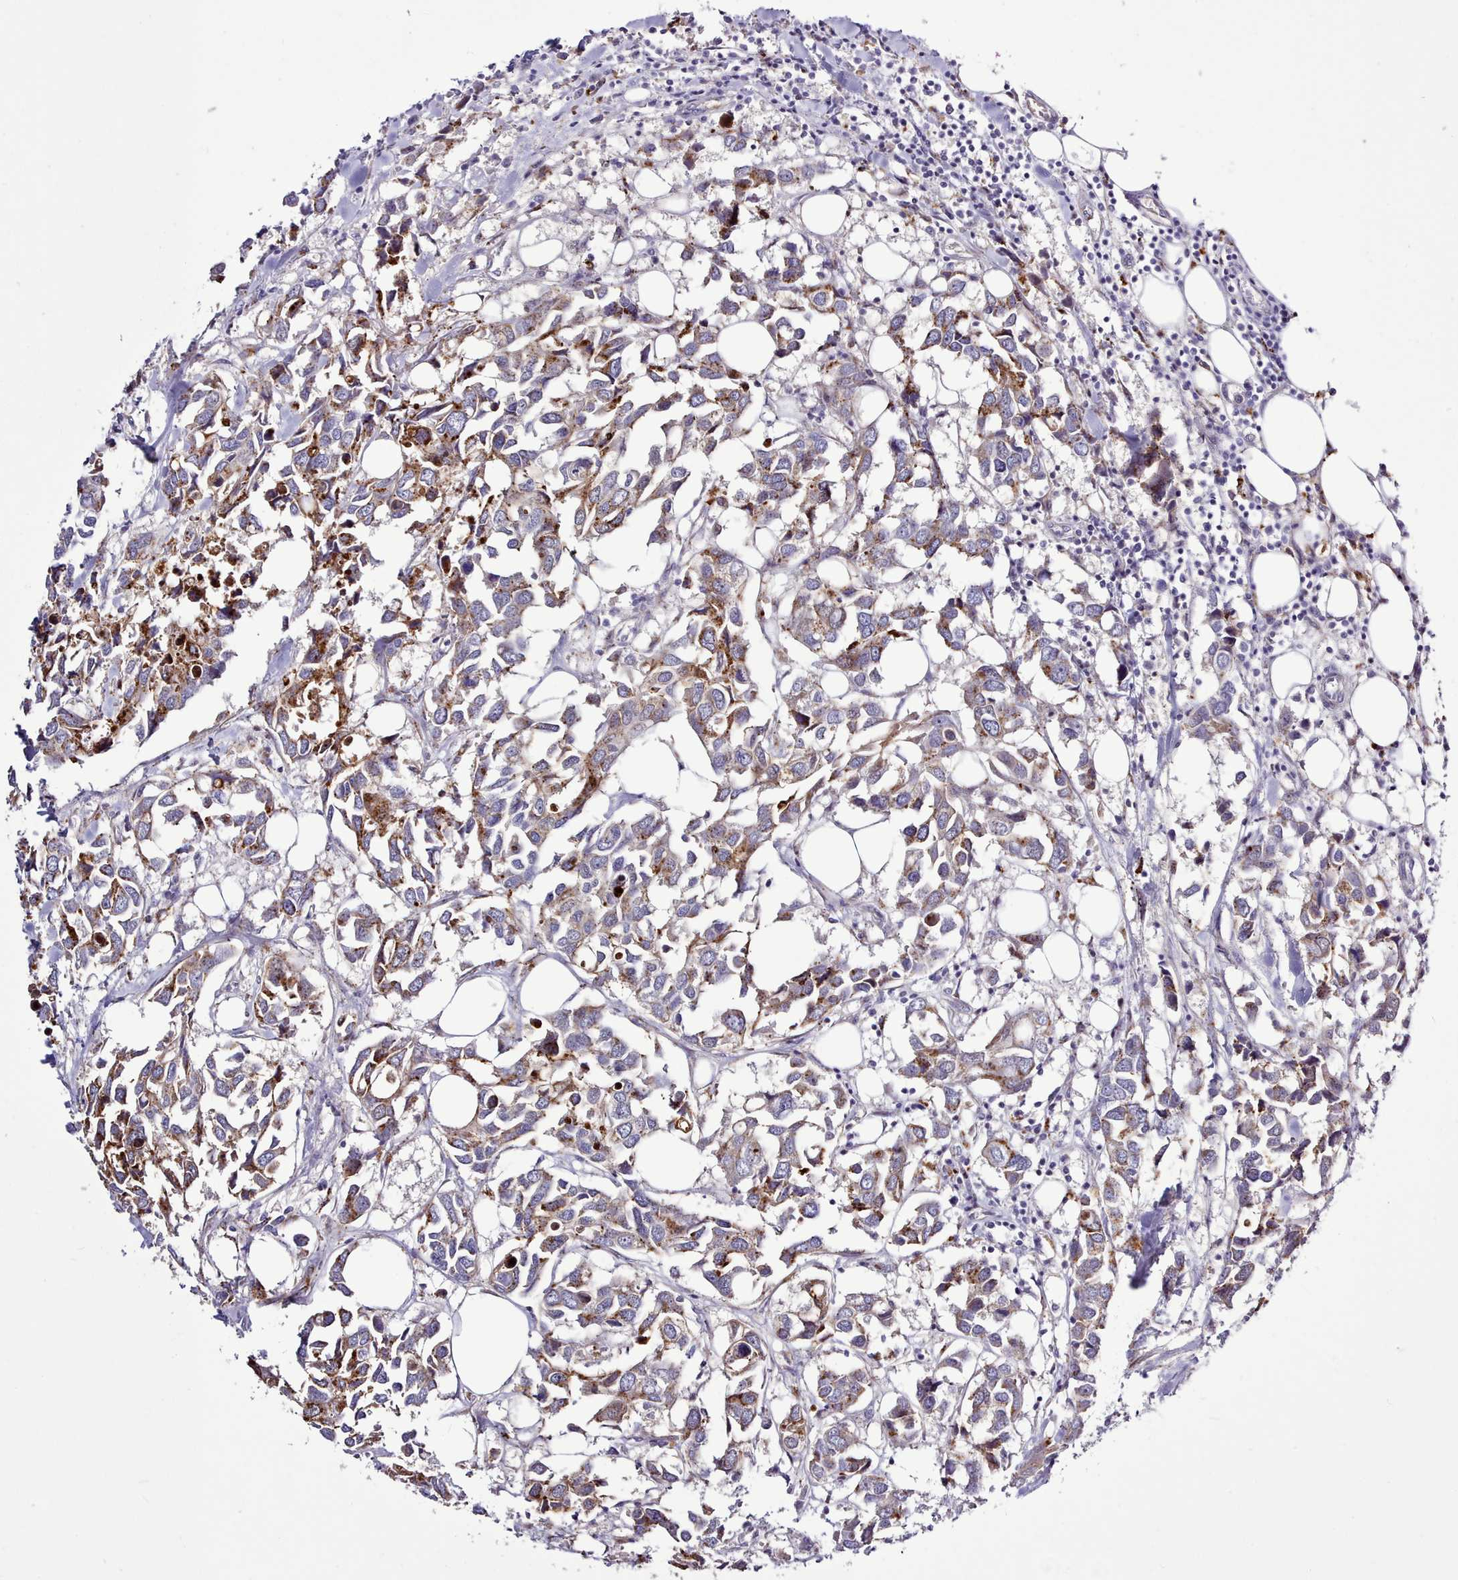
{"staining": {"intensity": "moderate", "quantity": ">75%", "location": "cytoplasmic/membranous"}, "tissue": "breast cancer", "cell_type": "Tumor cells", "image_type": "cancer", "snomed": [{"axis": "morphology", "description": "Duct carcinoma"}, {"axis": "topography", "description": "Breast"}], "caption": "Immunohistochemical staining of breast intraductal carcinoma reveals moderate cytoplasmic/membranous protein expression in about >75% of tumor cells. Nuclei are stained in blue.", "gene": "SRD5A1", "patient": {"sex": "female", "age": 83}}